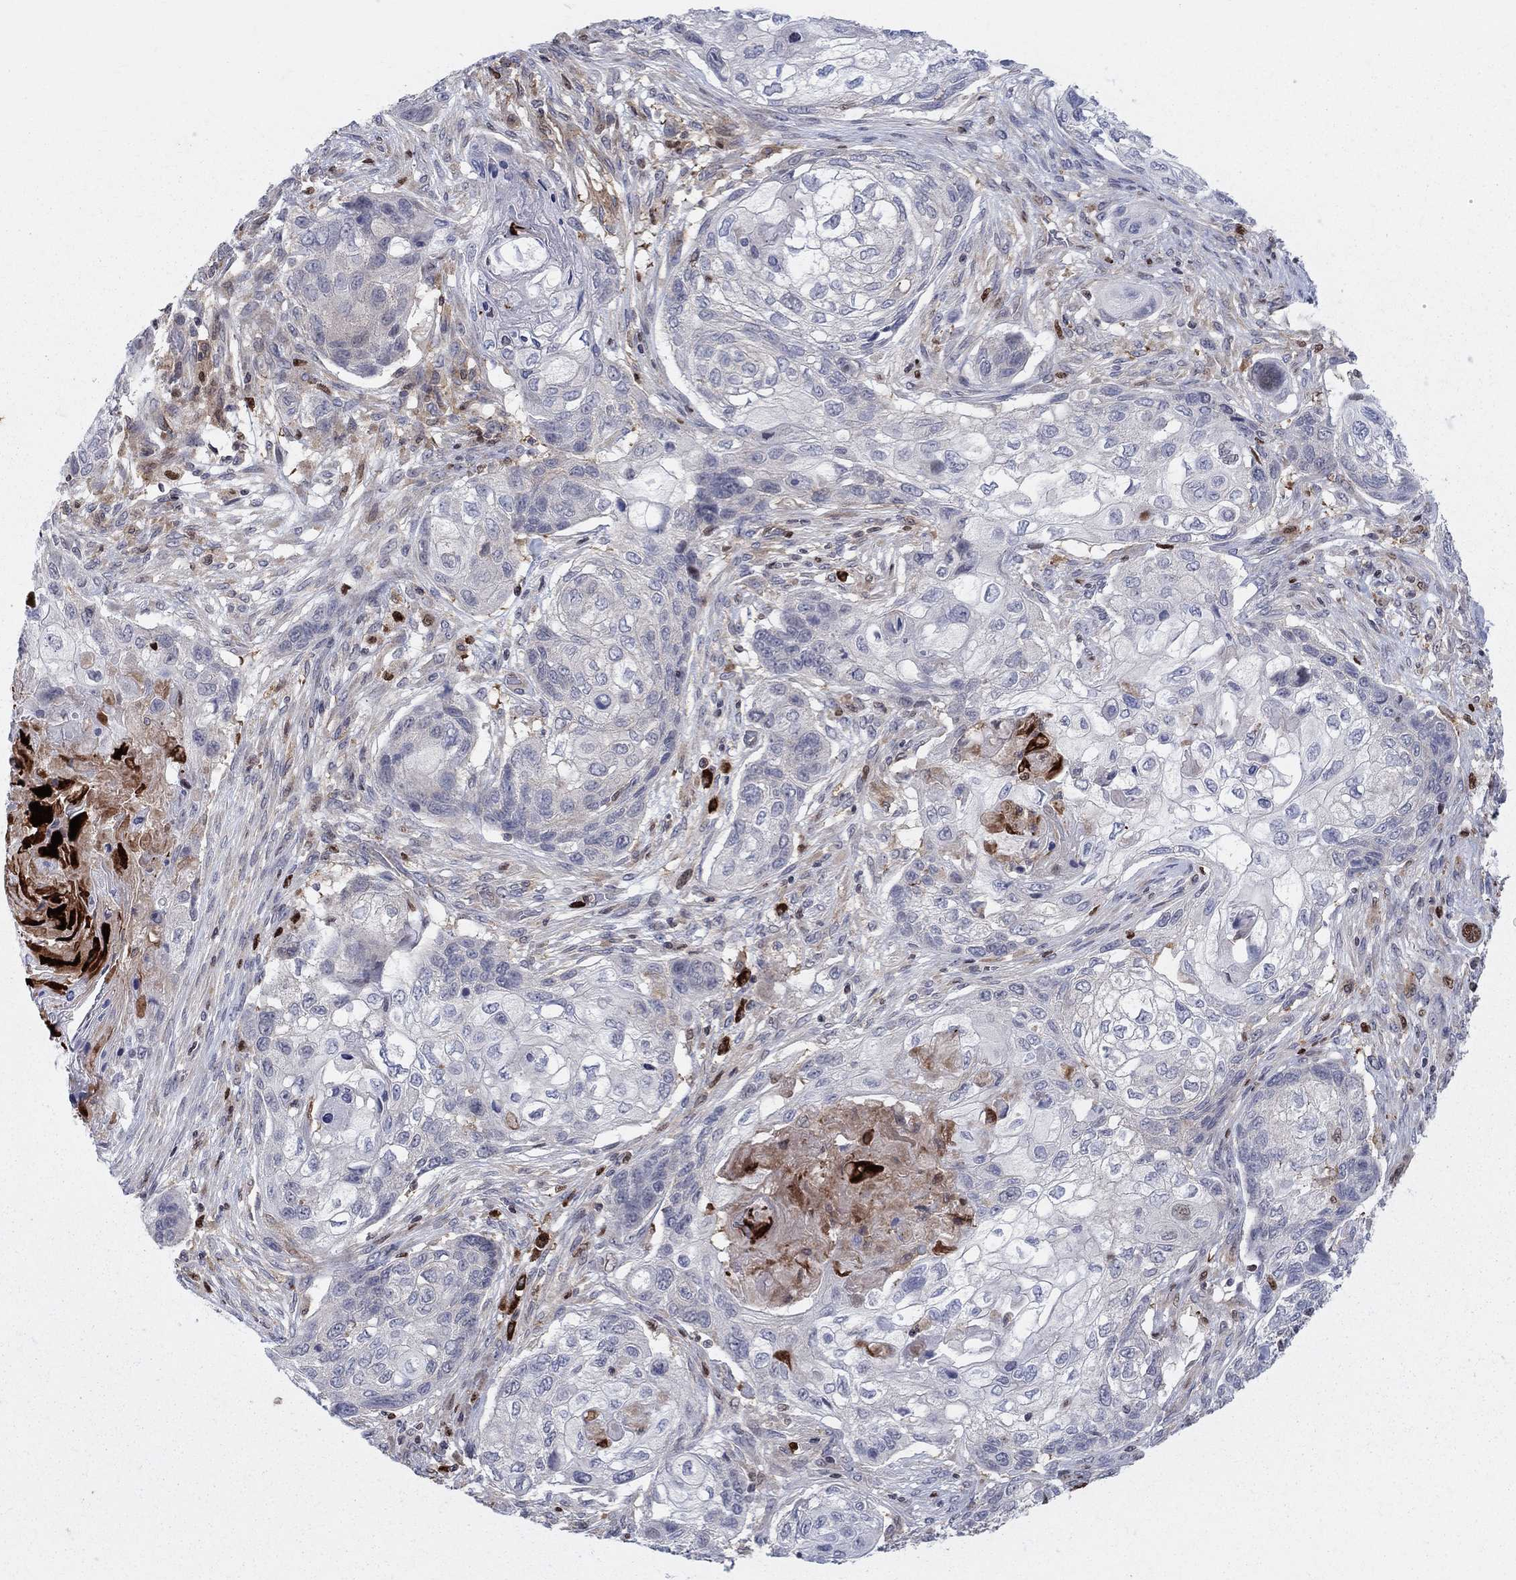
{"staining": {"intensity": "negative", "quantity": "none", "location": "none"}, "tissue": "lung cancer", "cell_type": "Tumor cells", "image_type": "cancer", "snomed": [{"axis": "morphology", "description": "Normal tissue, NOS"}, {"axis": "morphology", "description": "Squamous cell carcinoma, NOS"}, {"axis": "topography", "description": "Bronchus"}, {"axis": "topography", "description": "Lung"}], "caption": "An immunohistochemistry (IHC) micrograph of squamous cell carcinoma (lung) is shown. There is no staining in tumor cells of squamous cell carcinoma (lung). Brightfield microscopy of IHC stained with DAB (brown) and hematoxylin (blue), captured at high magnification.", "gene": "ZNHIT3", "patient": {"sex": "male", "age": 69}}